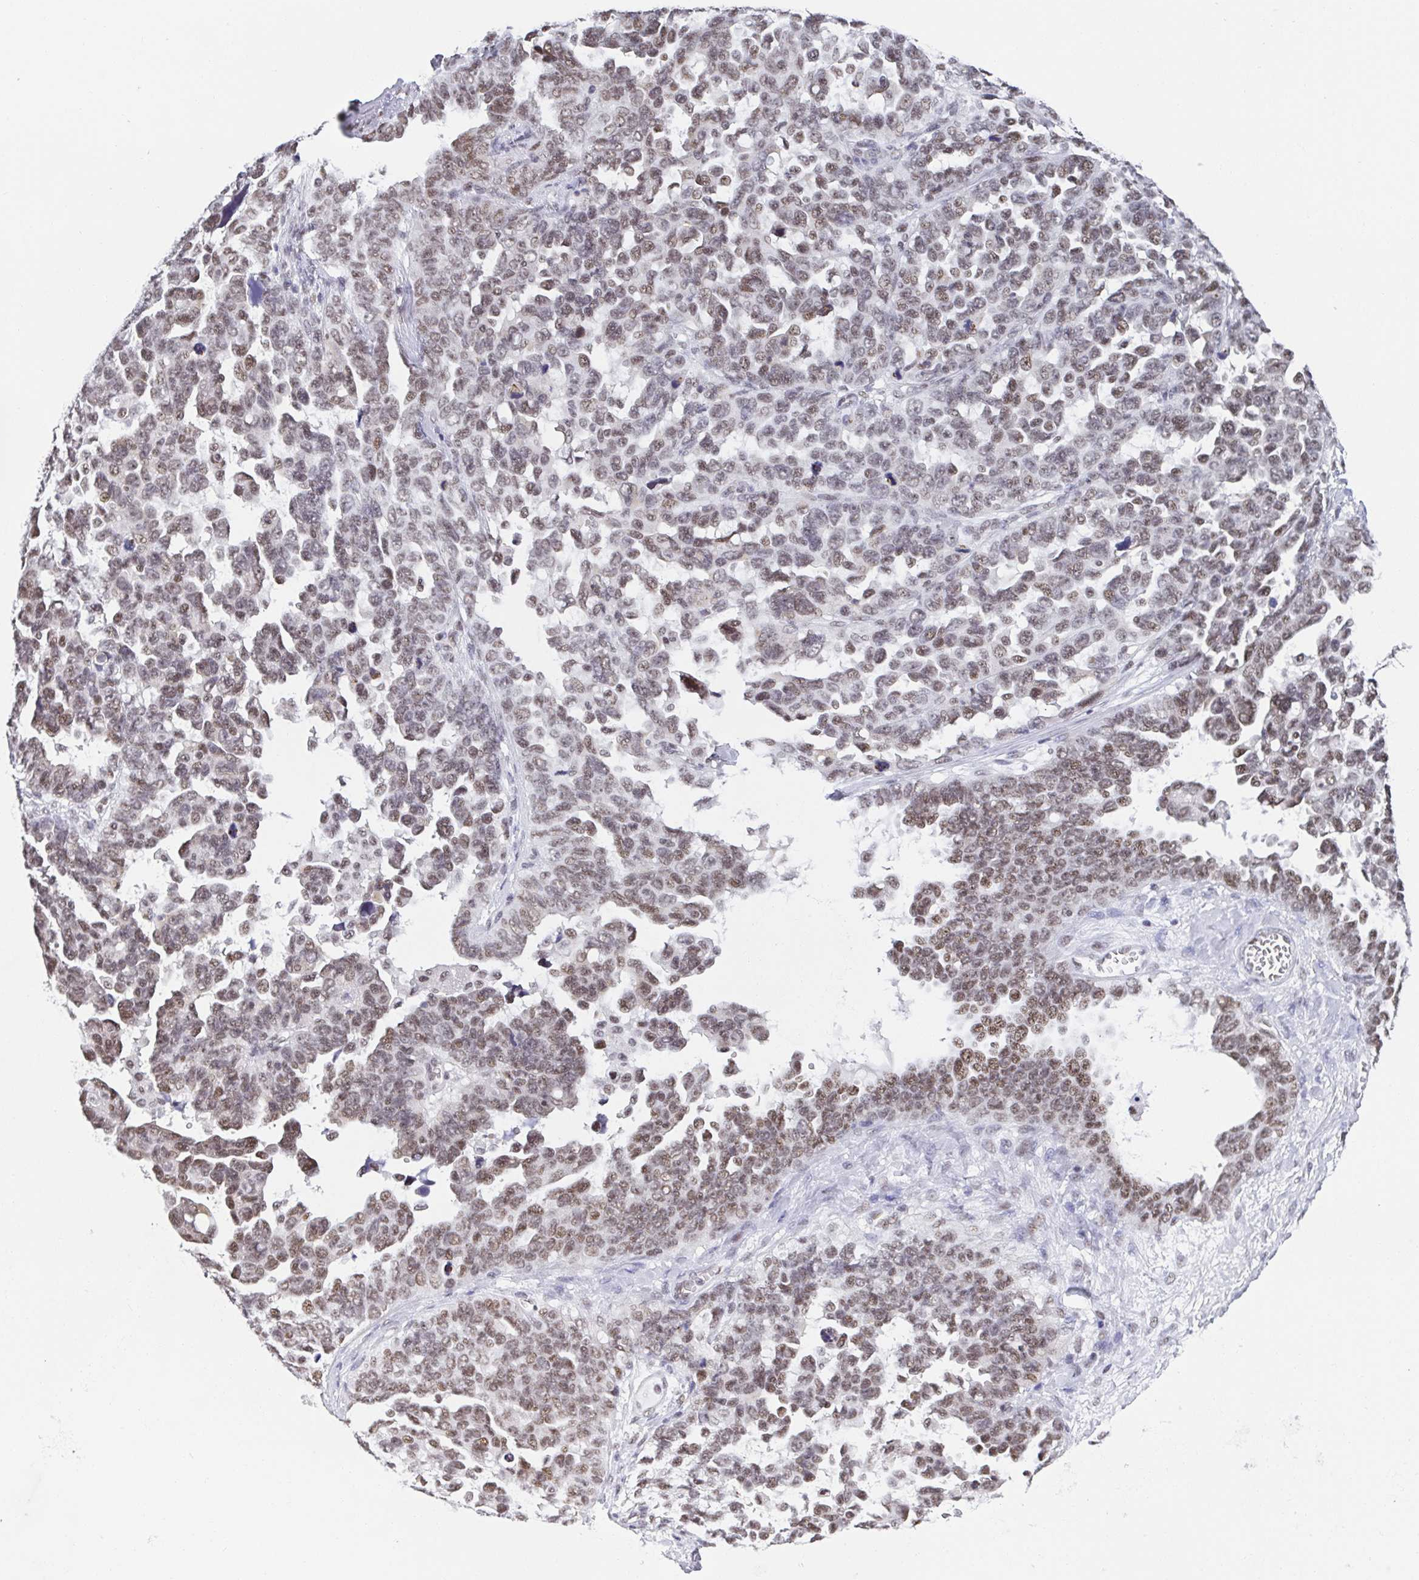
{"staining": {"intensity": "negative", "quantity": "none", "location": "none"}, "tissue": "ovarian cancer", "cell_type": "Tumor cells", "image_type": "cancer", "snomed": [{"axis": "morphology", "description": "Cystadenocarcinoma, serous, NOS"}, {"axis": "topography", "description": "Ovary"}], "caption": "Micrograph shows no protein staining in tumor cells of ovarian serous cystadenocarcinoma tissue. (DAB IHC visualized using brightfield microscopy, high magnification).", "gene": "SLC7A10", "patient": {"sex": "female", "age": 69}}